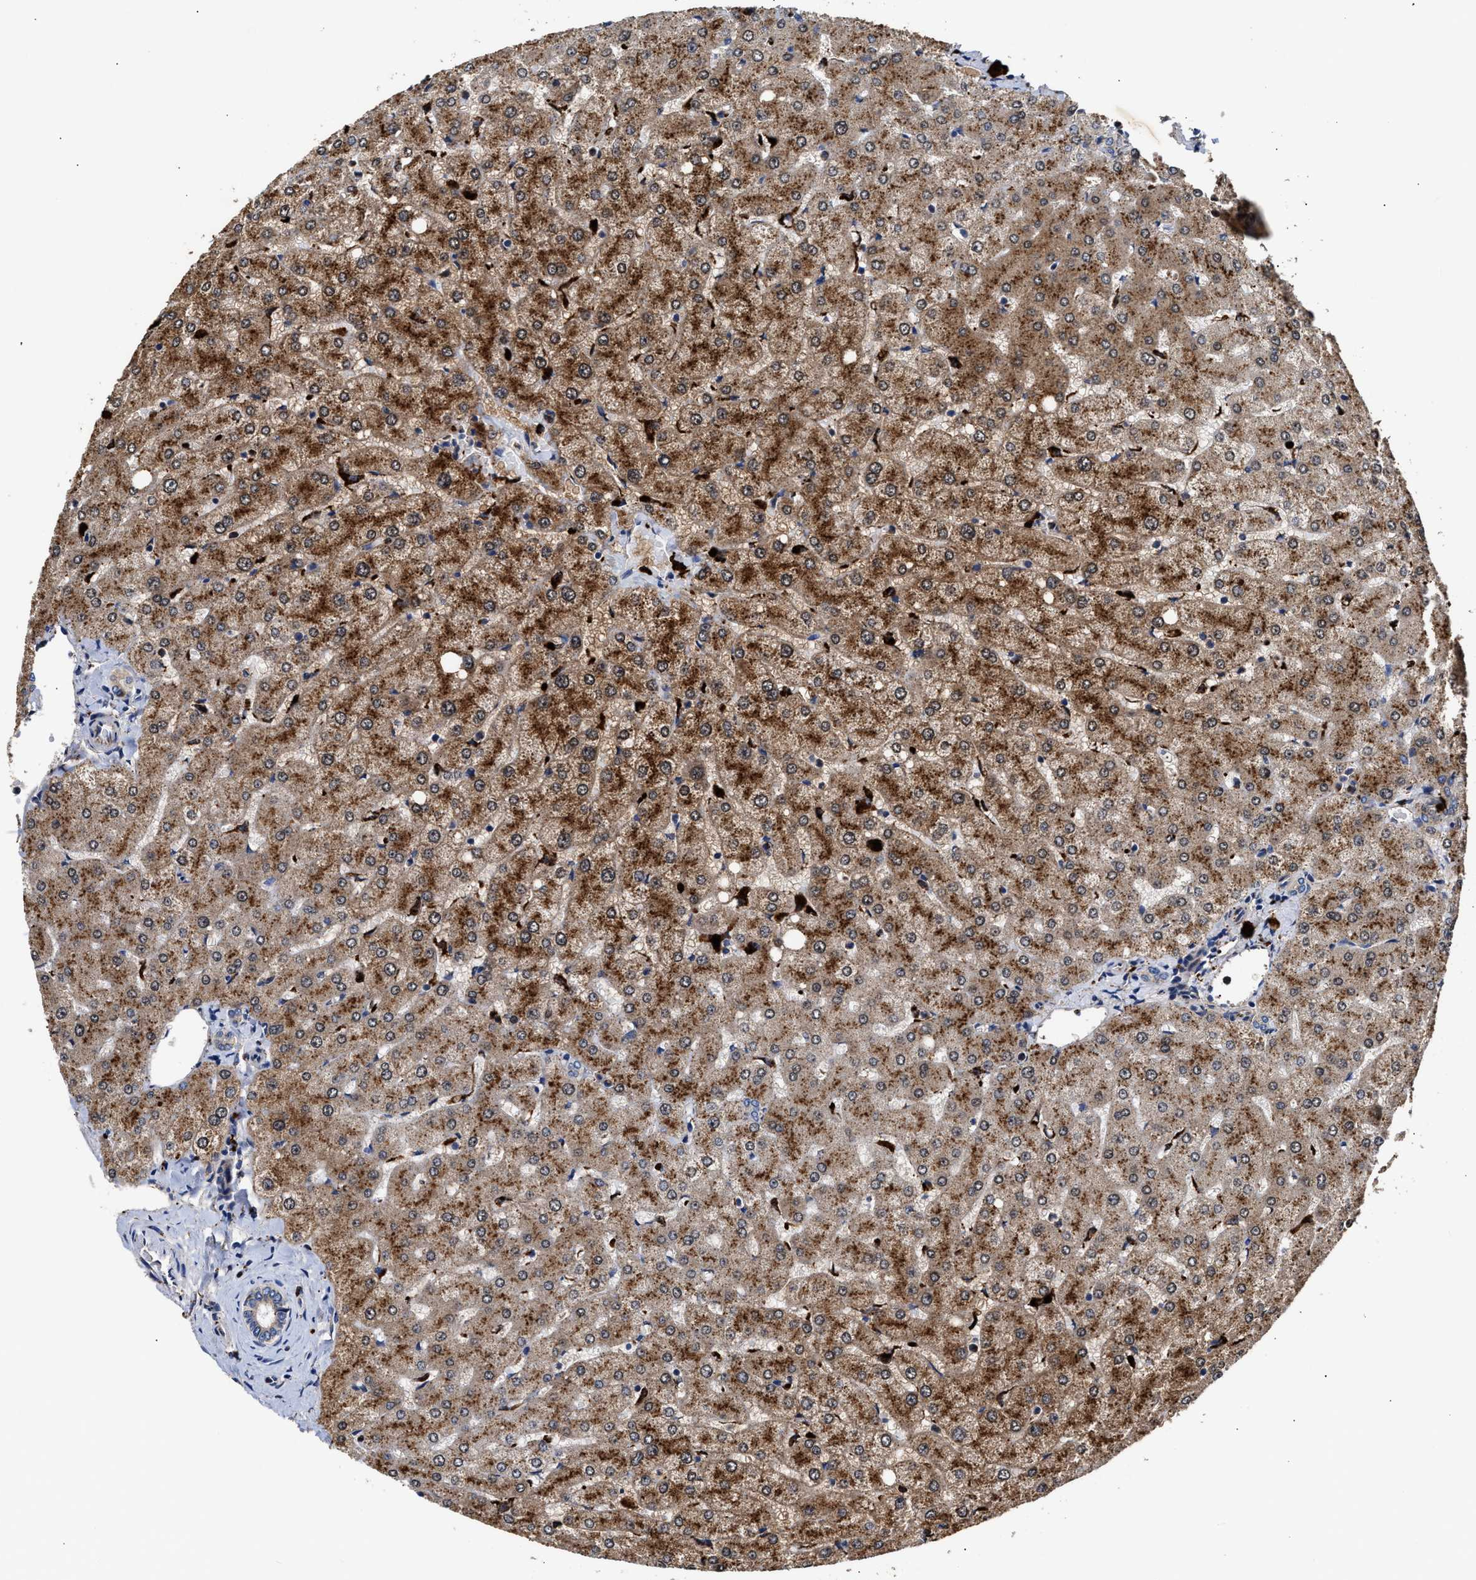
{"staining": {"intensity": "weak", "quantity": "25%-75%", "location": "cytoplasmic/membranous"}, "tissue": "liver", "cell_type": "Cholangiocytes", "image_type": "normal", "snomed": [{"axis": "morphology", "description": "Normal tissue, NOS"}, {"axis": "topography", "description": "Liver"}], "caption": "Immunohistochemistry (IHC) staining of normal liver, which reveals low levels of weak cytoplasmic/membranous staining in approximately 25%-75% of cholangiocytes indicating weak cytoplasmic/membranous protein staining. The staining was performed using DAB (3,3'-diaminobenzidine) (brown) for protein detection and nuclei were counterstained in hematoxylin (blue).", "gene": "CCDC146", "patient": {"sex": "female", "age": 54}}